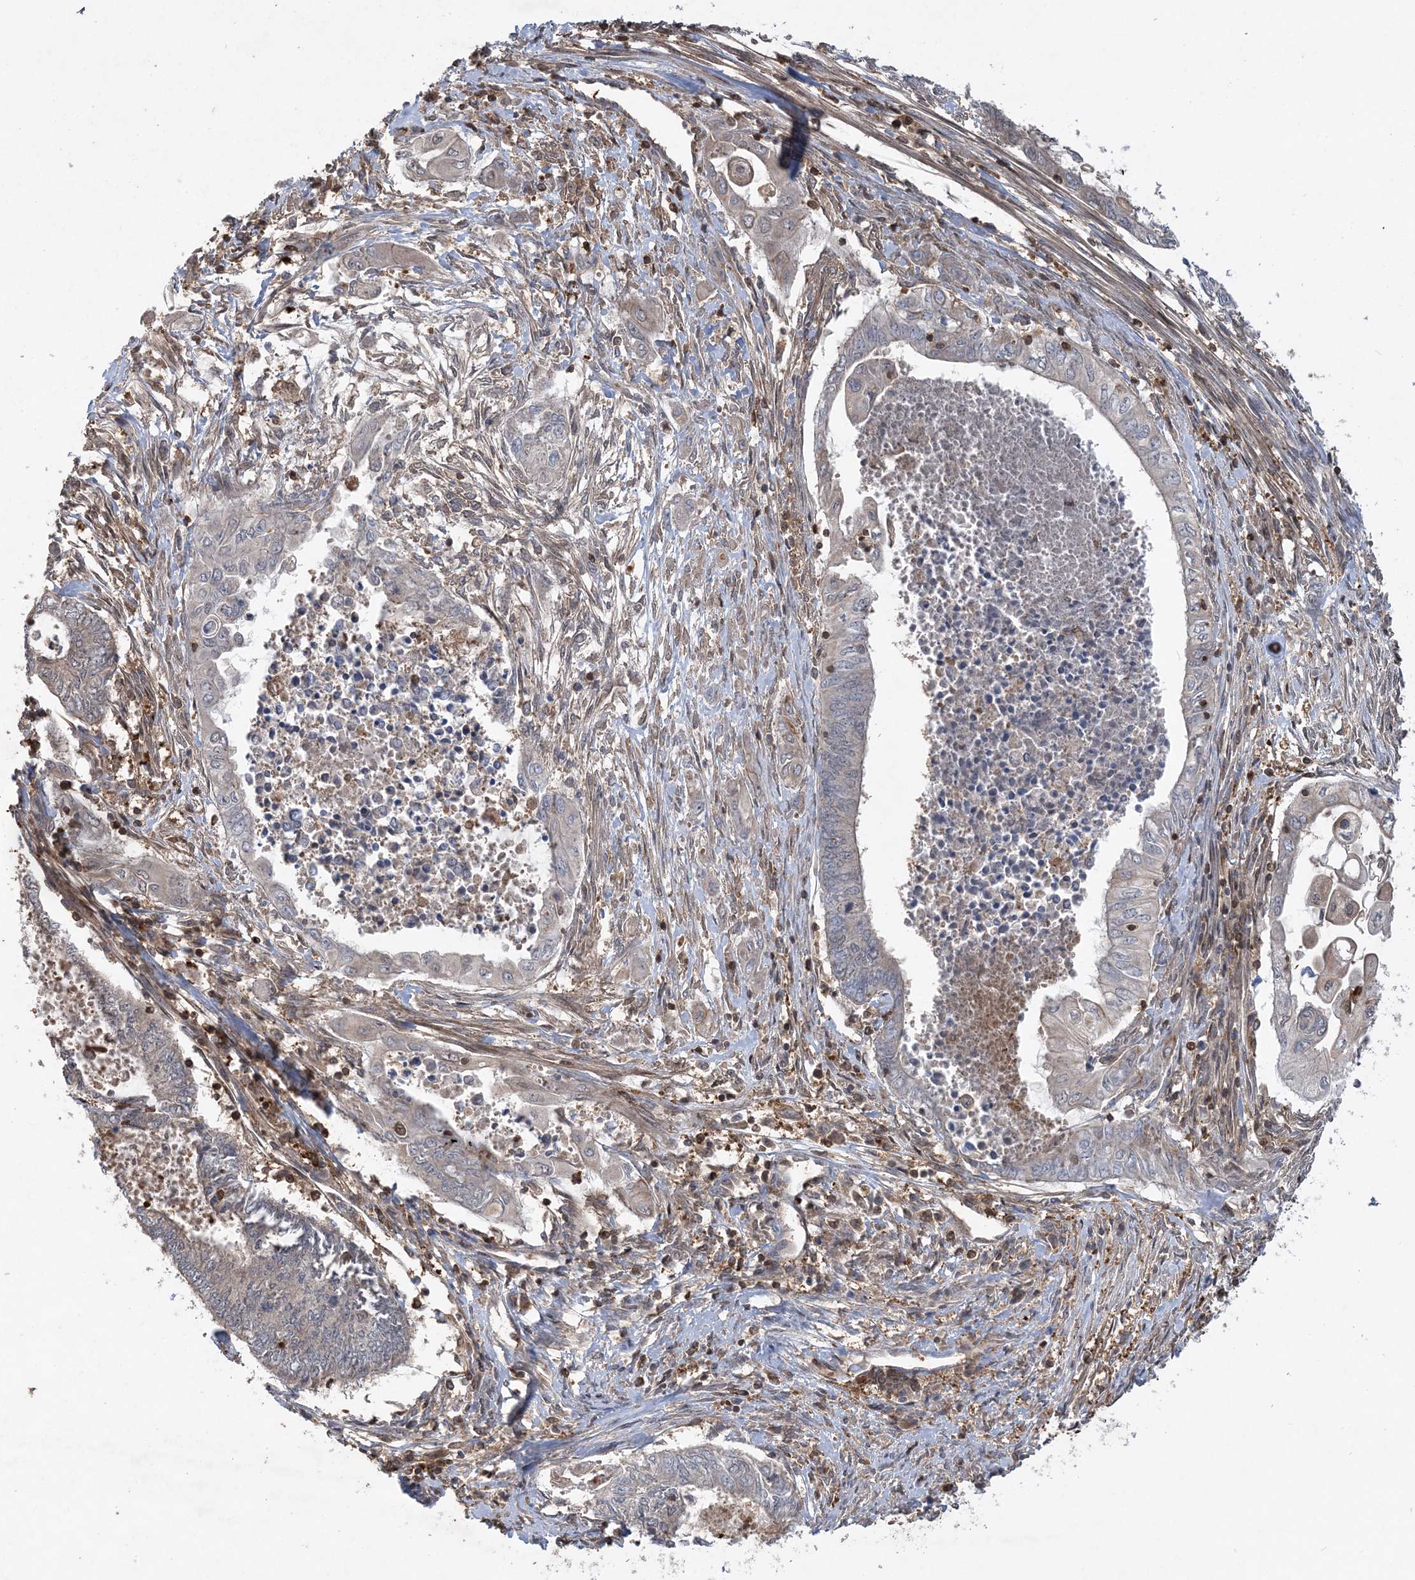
{"staining": {"intensity": "negative", "quantity": "none", "location": "none"}, "tissue": "endometrial cancer", "cell_type": "Tumor cells", "image_type": "cancer", "snomed": [{"axis": "morphology", "description": "Adenocarcinoma, NOS"}, {"axis": "topography", "description": "Uterus"}, {"axis": "topography", "description": "Endometrium"}], "caption": "High power microscopy micrograph of an immunohistochemistry micrograph of endometrial cancer (adenocarcinoma), revealing no significant positivity in tumor cells. (DAB (3,3'-diaminobenzidine) IHC with hematoxylin counter stain).", "gene": "ACYP1", "patient": {"sex": "female", "age": 70}}